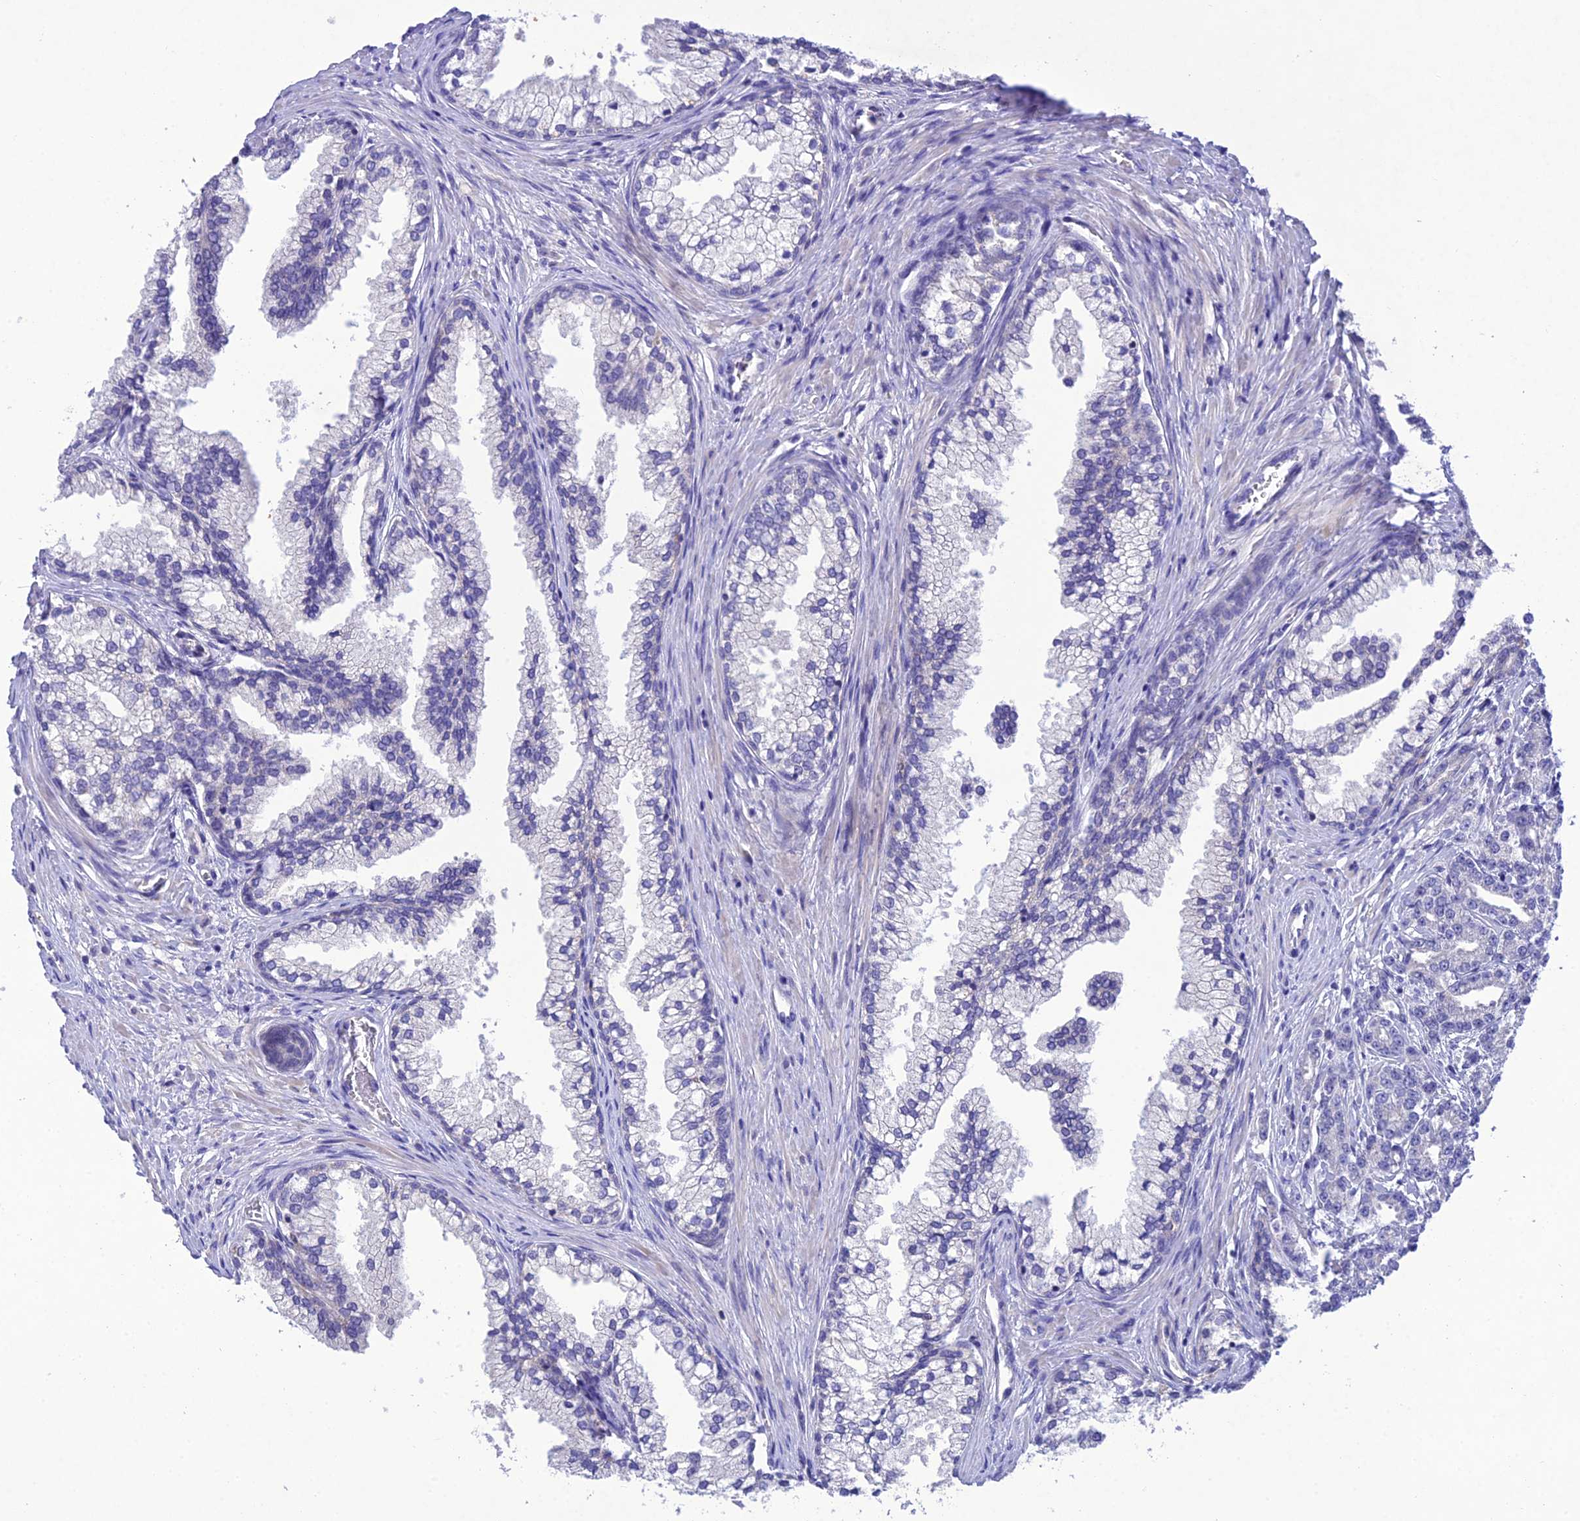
{"staining": {"intensity": "negative", "quantity": "none", "location": "none"}, "tissue": "prostate cancer", "cell_type": "Tumor cells", "image_type": "cancer", "snomed": [{"axis": "morphology", "description": "Adenocarcinoma, High grade"}, {"axis": "topography", "description": "Prostate"}], "caption": "A high-resolution micrograph shows immunohistochemistry staining of adenocarcinoma (high-grade) (prostate), which demonstrates no significant expression in tumor cells.", "gene": "SNX24", "patient": {"sex": "male", "age": 69}}